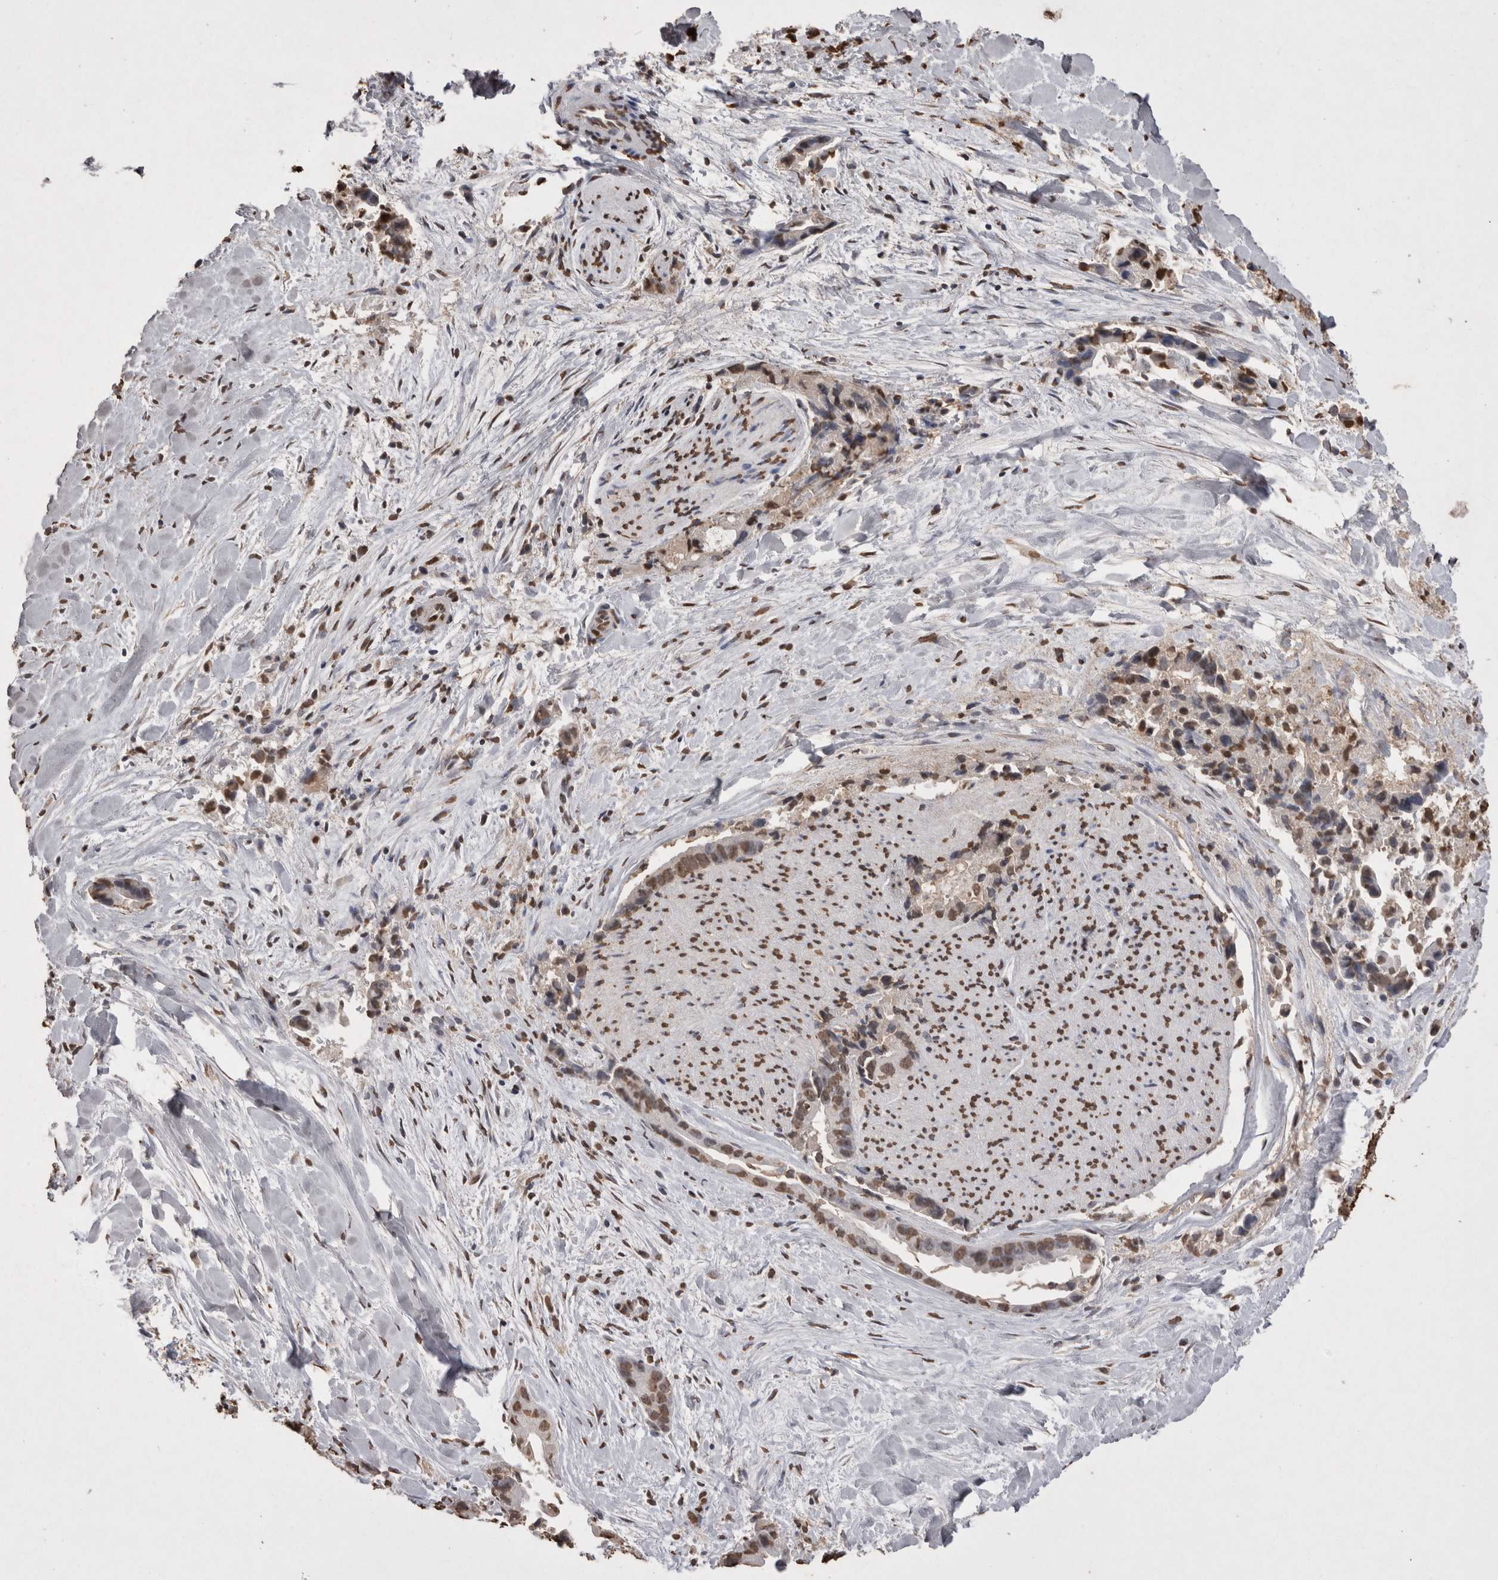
{"staining": {"intensity": "moderate", "quantity": ">75%", "location": "nuclear"}, "tissue": "liver cancer", "cell_type": "Tumor cells", "image_type": "cancer", "snomed": [{"axis": "morphology", "description": "Cholangiocarcinoma"}, {"axis": "topography", "description": "Liver"}], "caption": "A photomicrograph showing moderate nuclear expression in approximately >75% of tumor cells in liver cholangiocarcinoma, as visualized by brown immunohistochemical staining.", "gene": "POU5F1", "patient": {"sex": "female", "age": 55}}